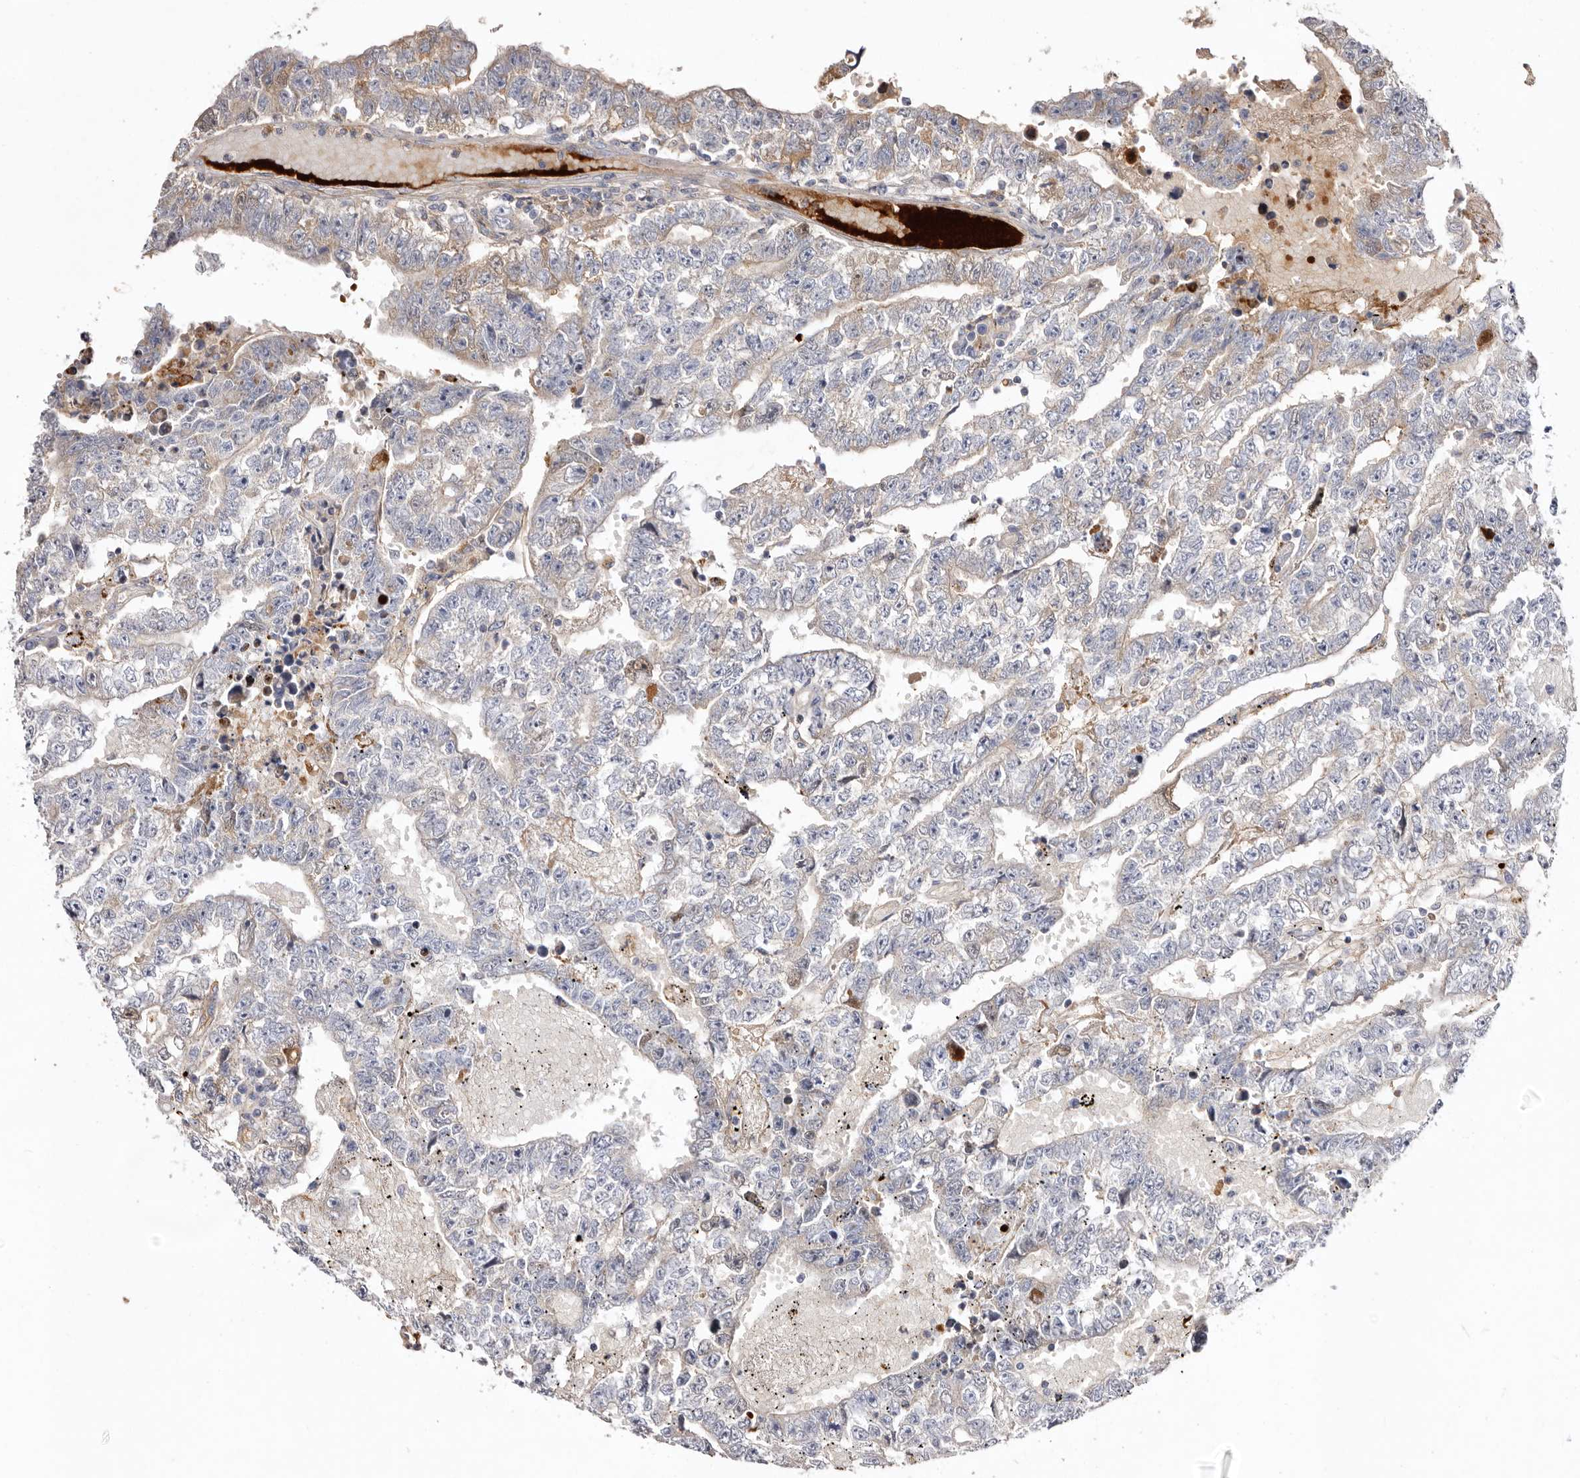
{"staining": {"intensity": "weak", "quantity": "<25%", "location": "cytoplasmic/membranous"}, "tissue": "testis cancer", "cell_type": "Tumor cells", "image_type": "cancer", "snomed": [{"axis": "morphology", "description": "Carcinoma, Embryonal, NOS"}, {"axis": "topography", "description": "Testis"}], "caption": "Testis cancer (embryonal carcinoma) was stained to show a protein in brown. There is no significant expression in tumor cells.", "gene": "LMLN", "patient": {"sex": "male", "age": 25}}